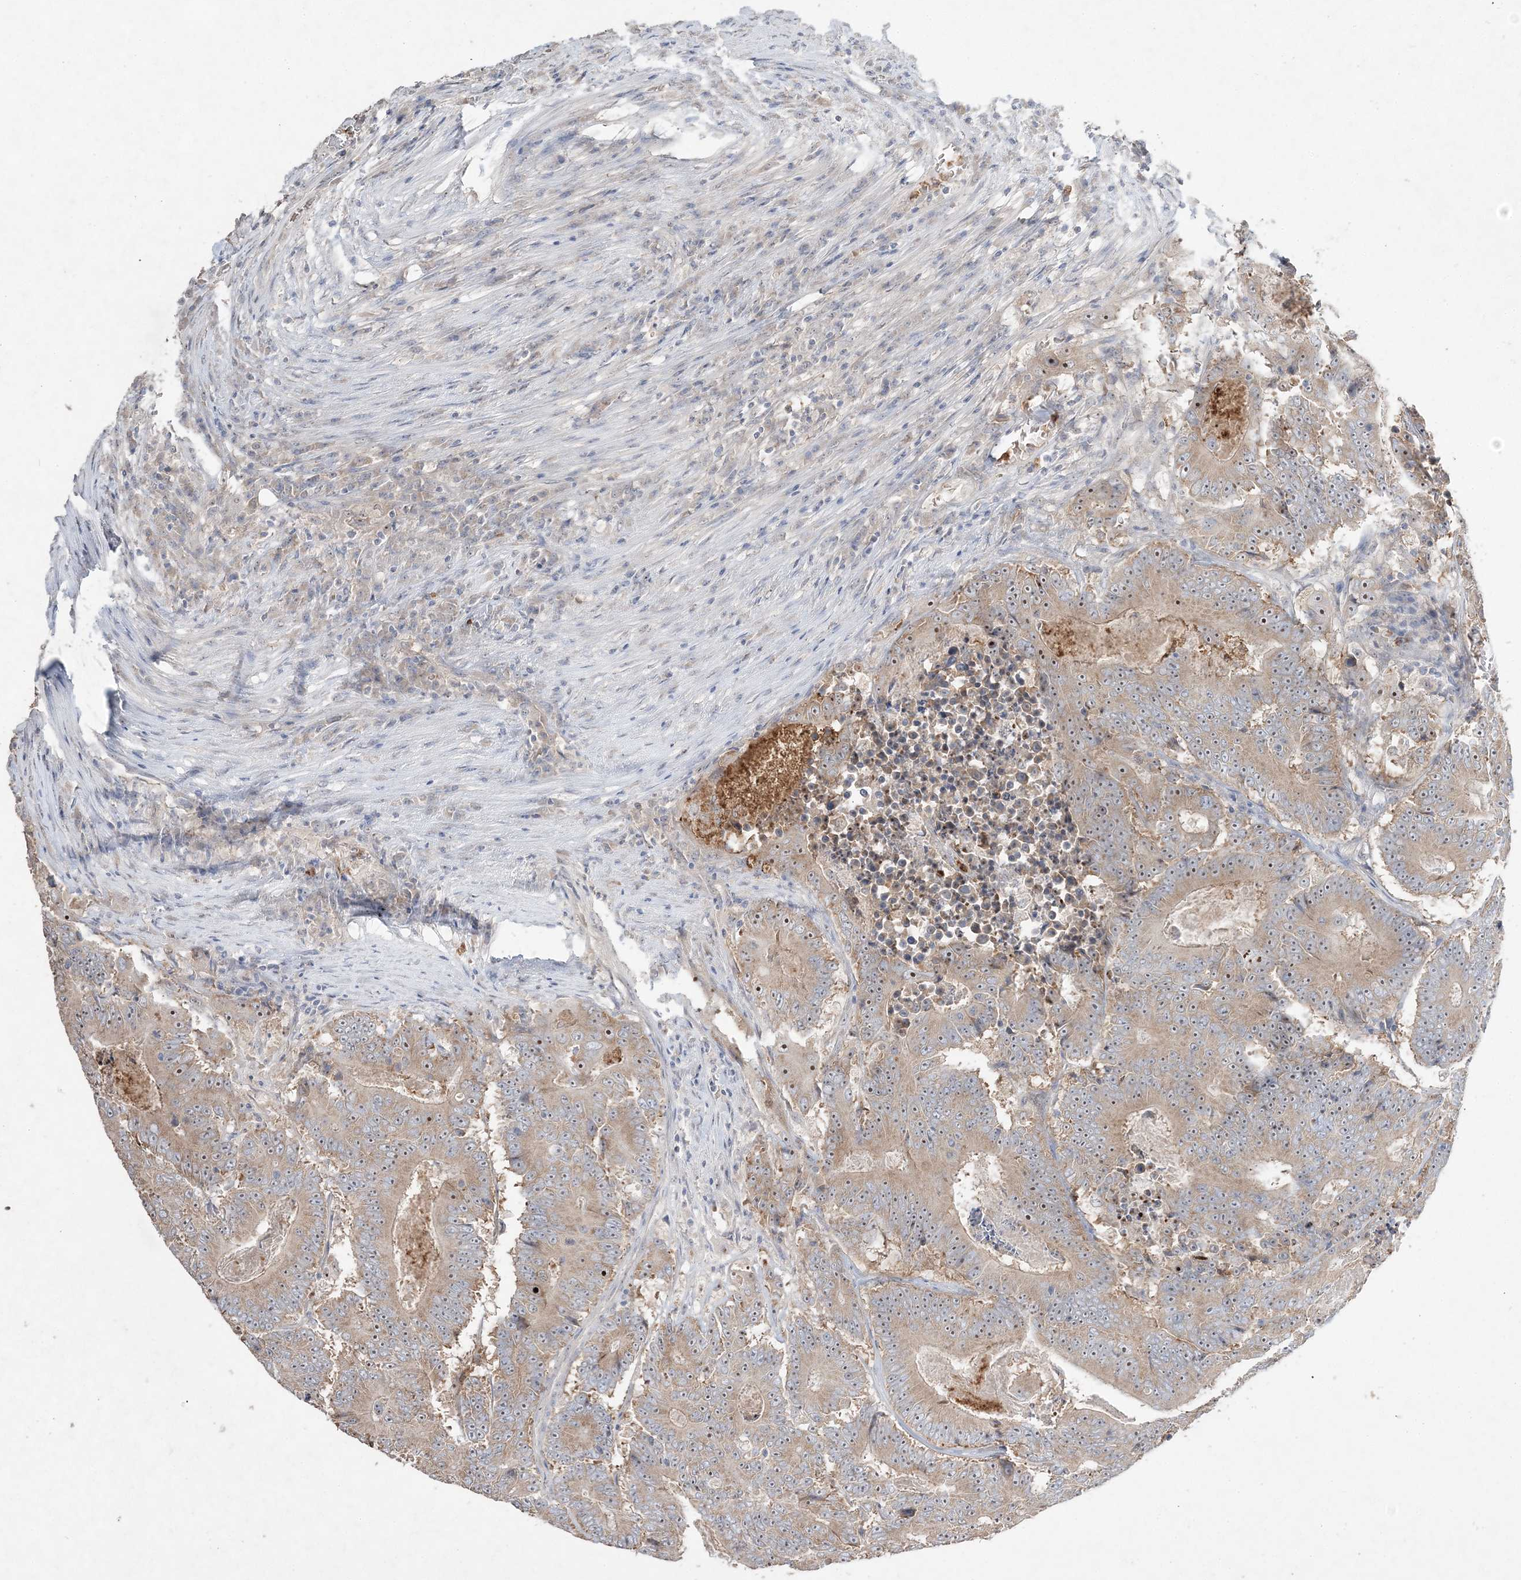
{"staining": {"intensity": "weak", "quantity": ">75%", "location": "cytoplasmic/membranous,nuclear"}, "tissue": "colorectal cancer", "cell_type": "Tumor cells", "image_type": "cancer", "snomed": [{"axis": "morphology", "description": "Adenocarcinoma, NOS"}, {"axis": "topography", "description": "Colon"}], "caption": "Colorectal cancer stained with a brown dye displays weak cytoplasmic/membranous and nuclear positive expression in about >75% of tumor cells.", "gene": "NOP16", "patient": {"sex": "male", "age": 83}}